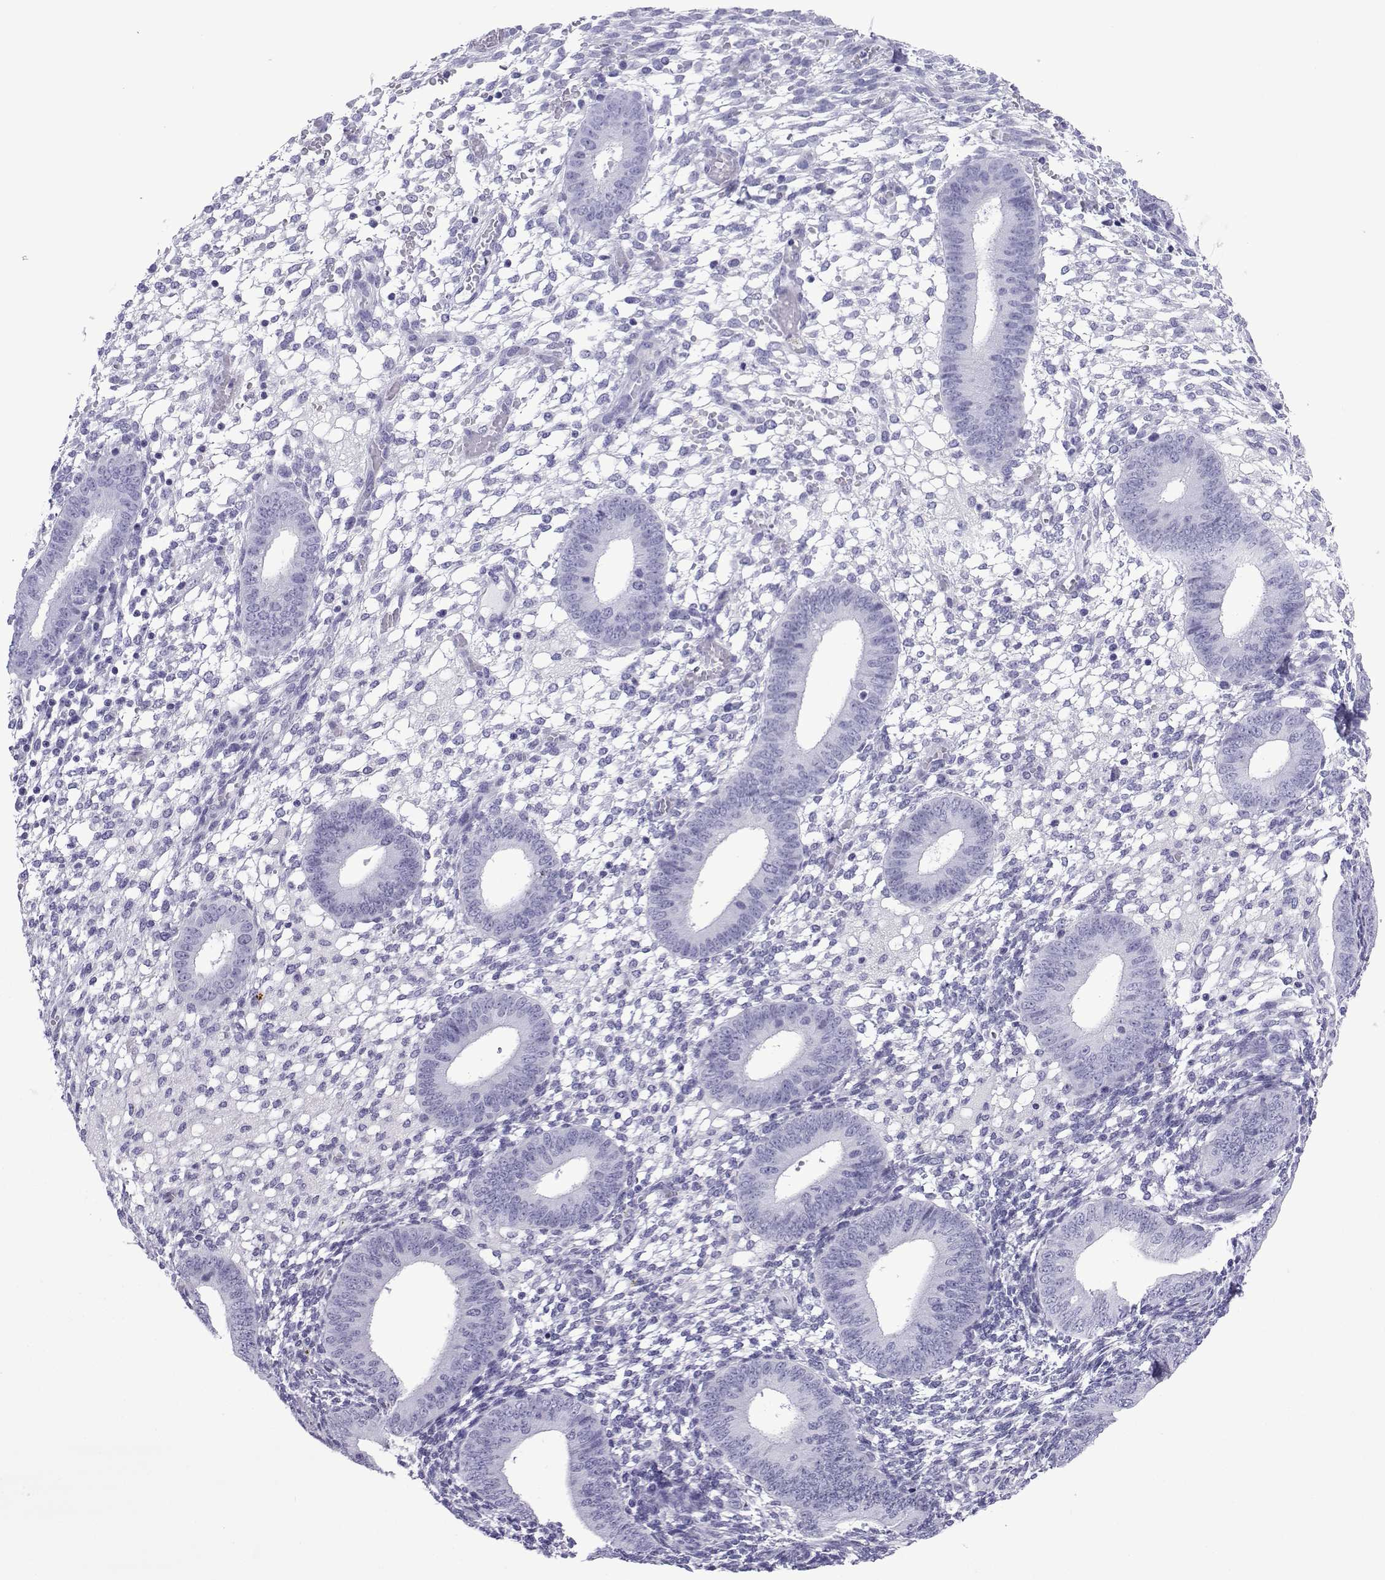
{"staining": {"intensity": "negative", "quantity": "none", "location": "none"}, "tissue": "endometrium", "cell_type": "Cells in endometrial stroma", "image_type": "normal", "snomed": [{"axis": "morphology", "description": "Normal tissue, NOS"}, {"axis": "topography", "description": "Endometrium"}], "caption": "Immunohistochemistry histopathology image of unremarkable endometrium: endometrium stained with DAB (3,3'-diaminobenzidine) shows no significant protein staining in cells in endometrial stroma.", "gene": "SPANXA1", "patient": {"sex": "female", "age": 39}}